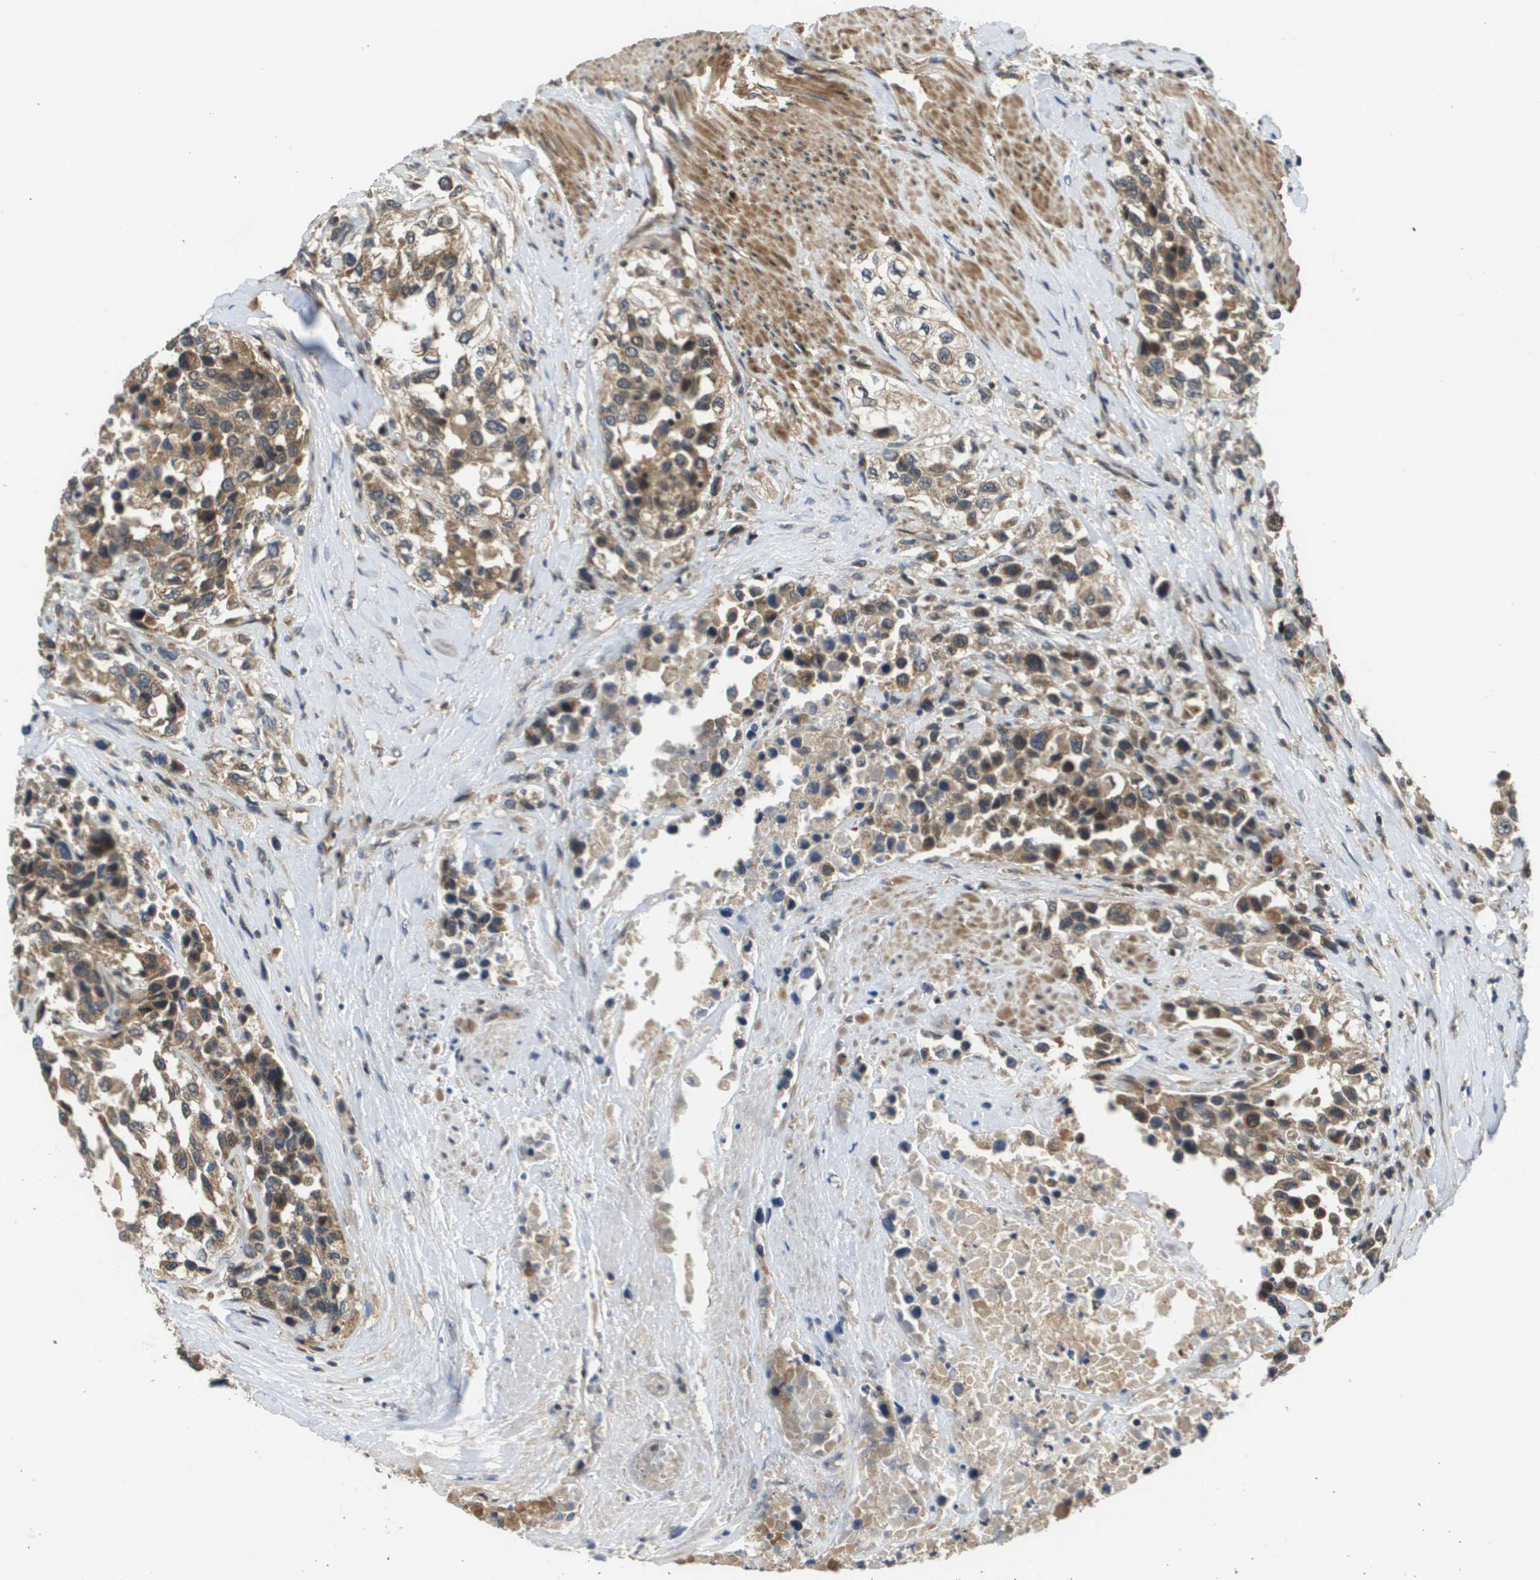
{"staining": {"intensity": "moderate", "quantity": ">75%", "location": "cytoplasmic/membranous"}, "tissue": "urothelial cancer", "cell_type": "Tumor cells", "image_type": "cancer", "snomed": [{"axis": "morphology", "description": "Urothelial carcinoma, High grade"}, {"axis": "topography", "description": "Urinary bladder"}], "caption": "Immunohistochemical staining of human high-grade urothelial carcinoma reveals medium levels of moderate cytoplasmic/membranous protein positivity in approximately >75% of tumor cells. (DAB (3,3'-diaminobenzidine) IHC, brown staining for protein, blue staining for nuclei).", "gene": "RBM38", "patient": {"sex": "female", "age": 80}}